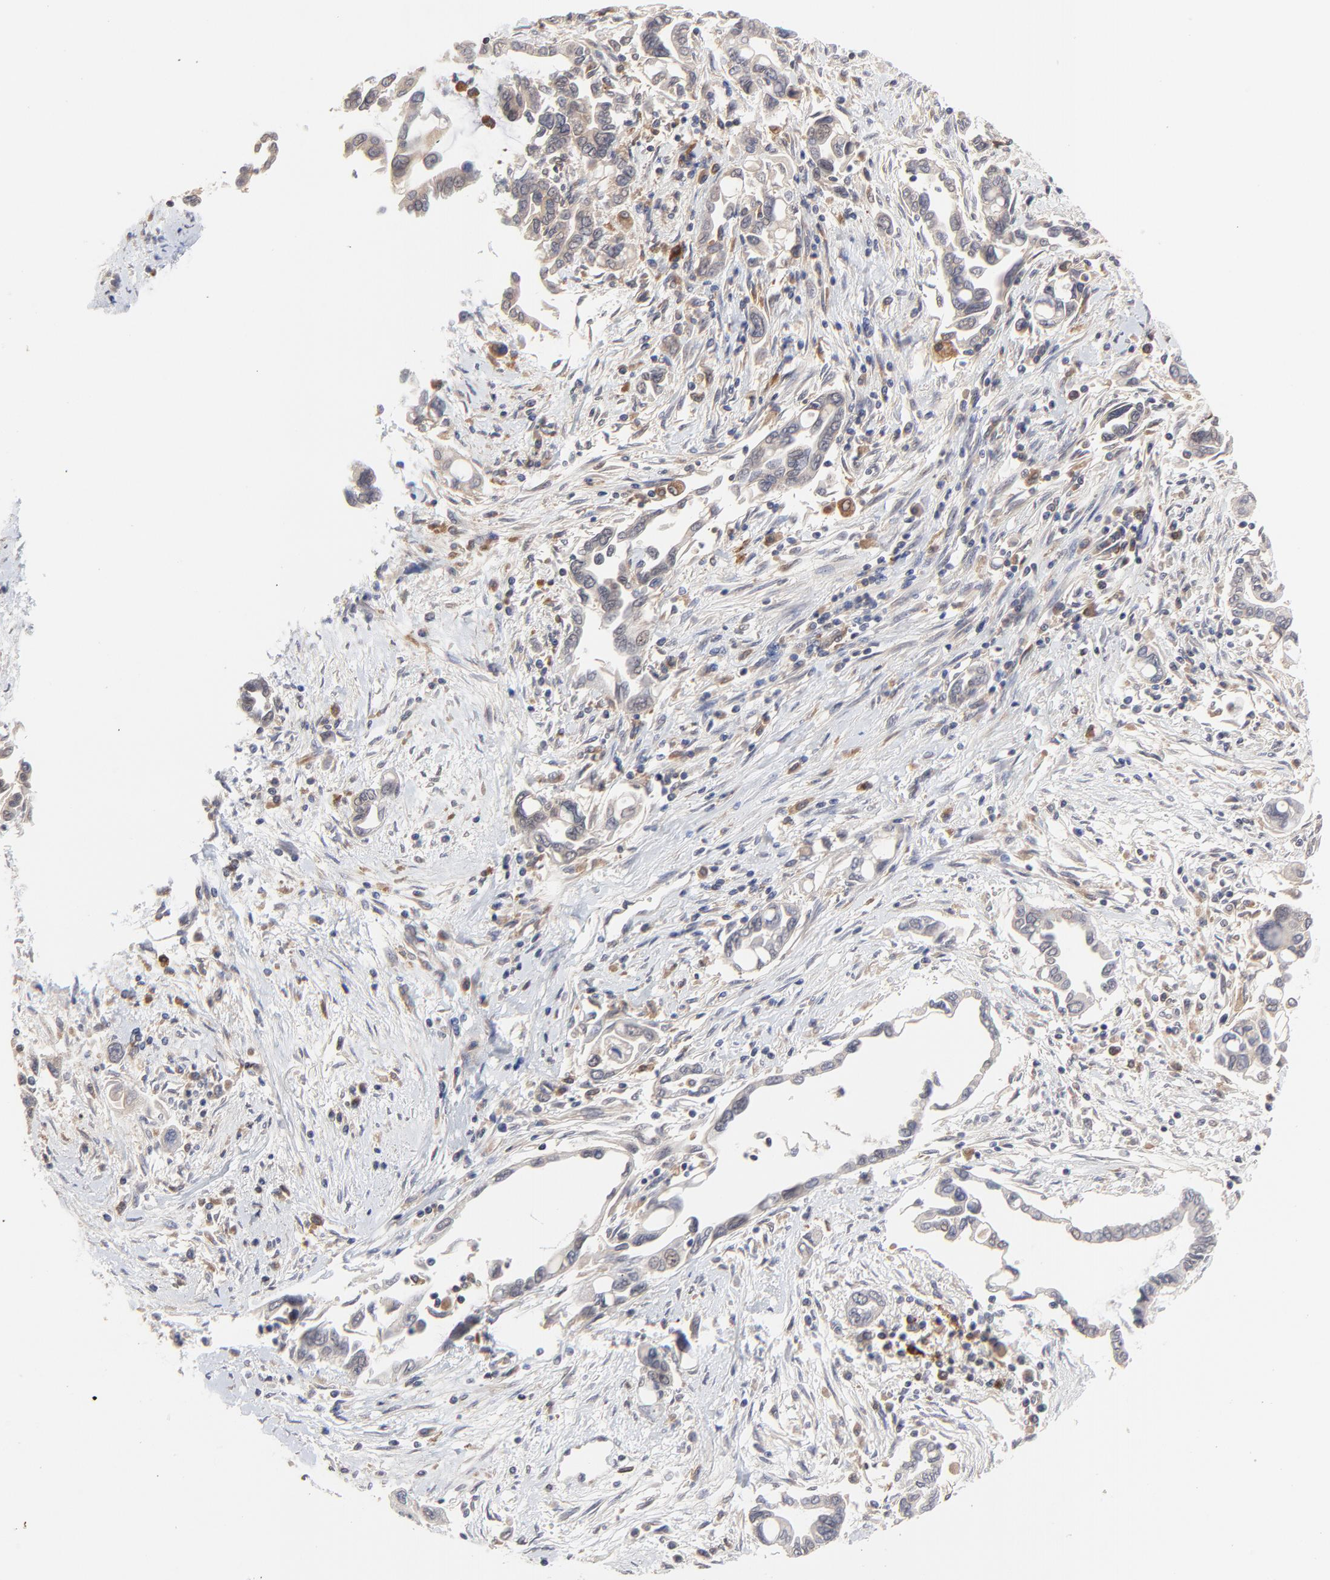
{"staining": {"intensity": "weak", "quantity": "<25%", "location": "cytoplasmic/membranous"}, "tissue": "pancreatic cancer", "cell_type": "Tumor cells", "image_type": "cancer", "snomed": [{"axis": "morphology", "description": "Adenocarcinoma, NOS"}, {"axis": "topography", "description": "Pancreas"}], "caption": "A photomicrograph of human pancreatic adenocarcinoma is negative for staining in tumor cells. Nuclei are stained in blue.", "gene": "RAB9A", "patient": {"sex": "female", "age": 57}}